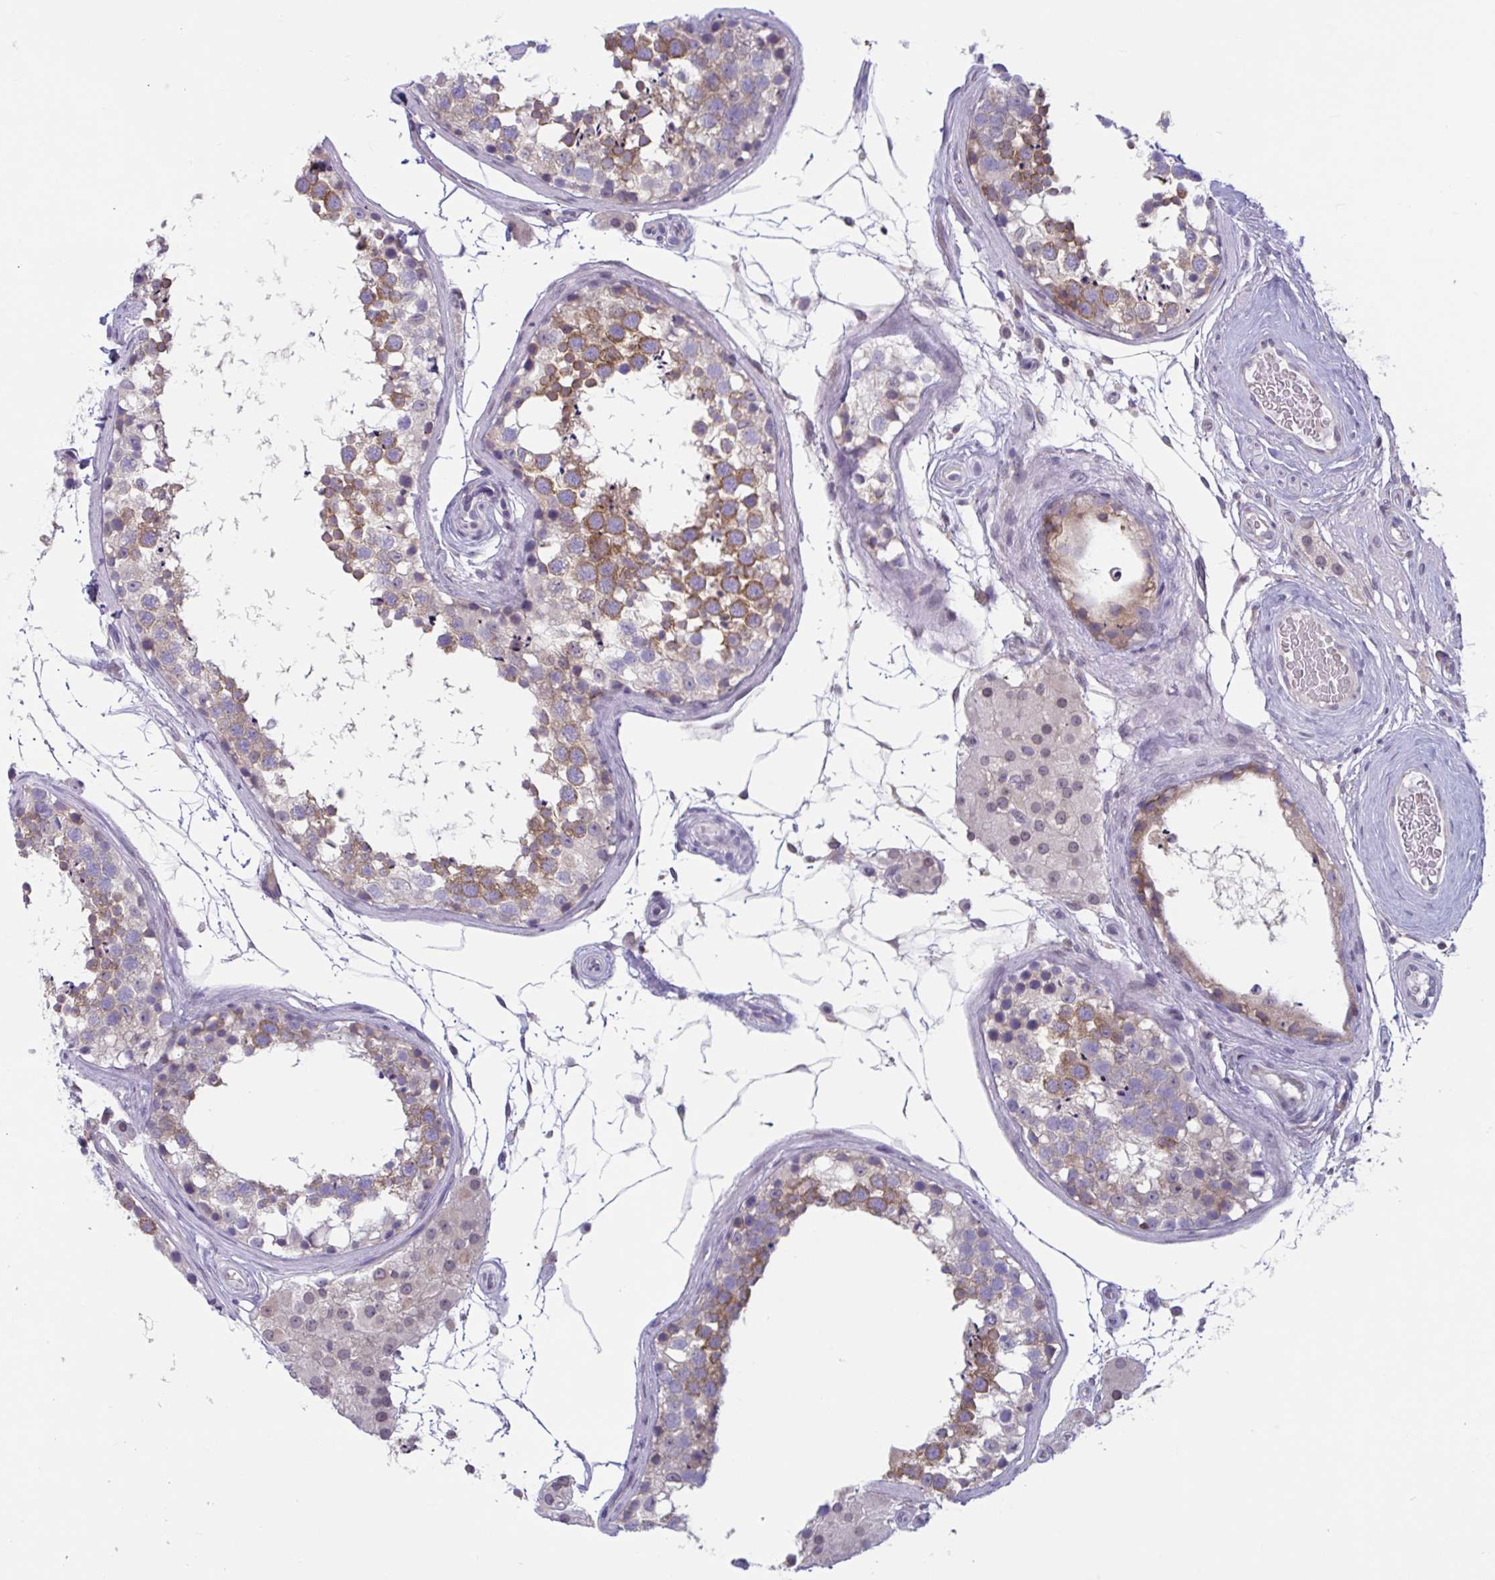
{"staining": {"intensity": "moderate", "quantity": "<25%", "location": "cytoplasmic/membranous"}, "tissue": "testis", "cell_type": "Cells in seminiferous ducts", "image_type": "normal", "snomed": [{"axis": "morphology", "description": "Normal tissue, NOS"}, {"axis": "morphology", "description": "Seminoma, NOS"}, {"axis": "topography", "description": "Testis"}], "caption": "This micrograph shows immunohistochemistry staining of normal testis, with low moderate cytoplasmic/membranous positivity in about <25% of cells in seminiferous ducts.", "gene": "TANK", "patient": {"sex": "male", "age": 65}}